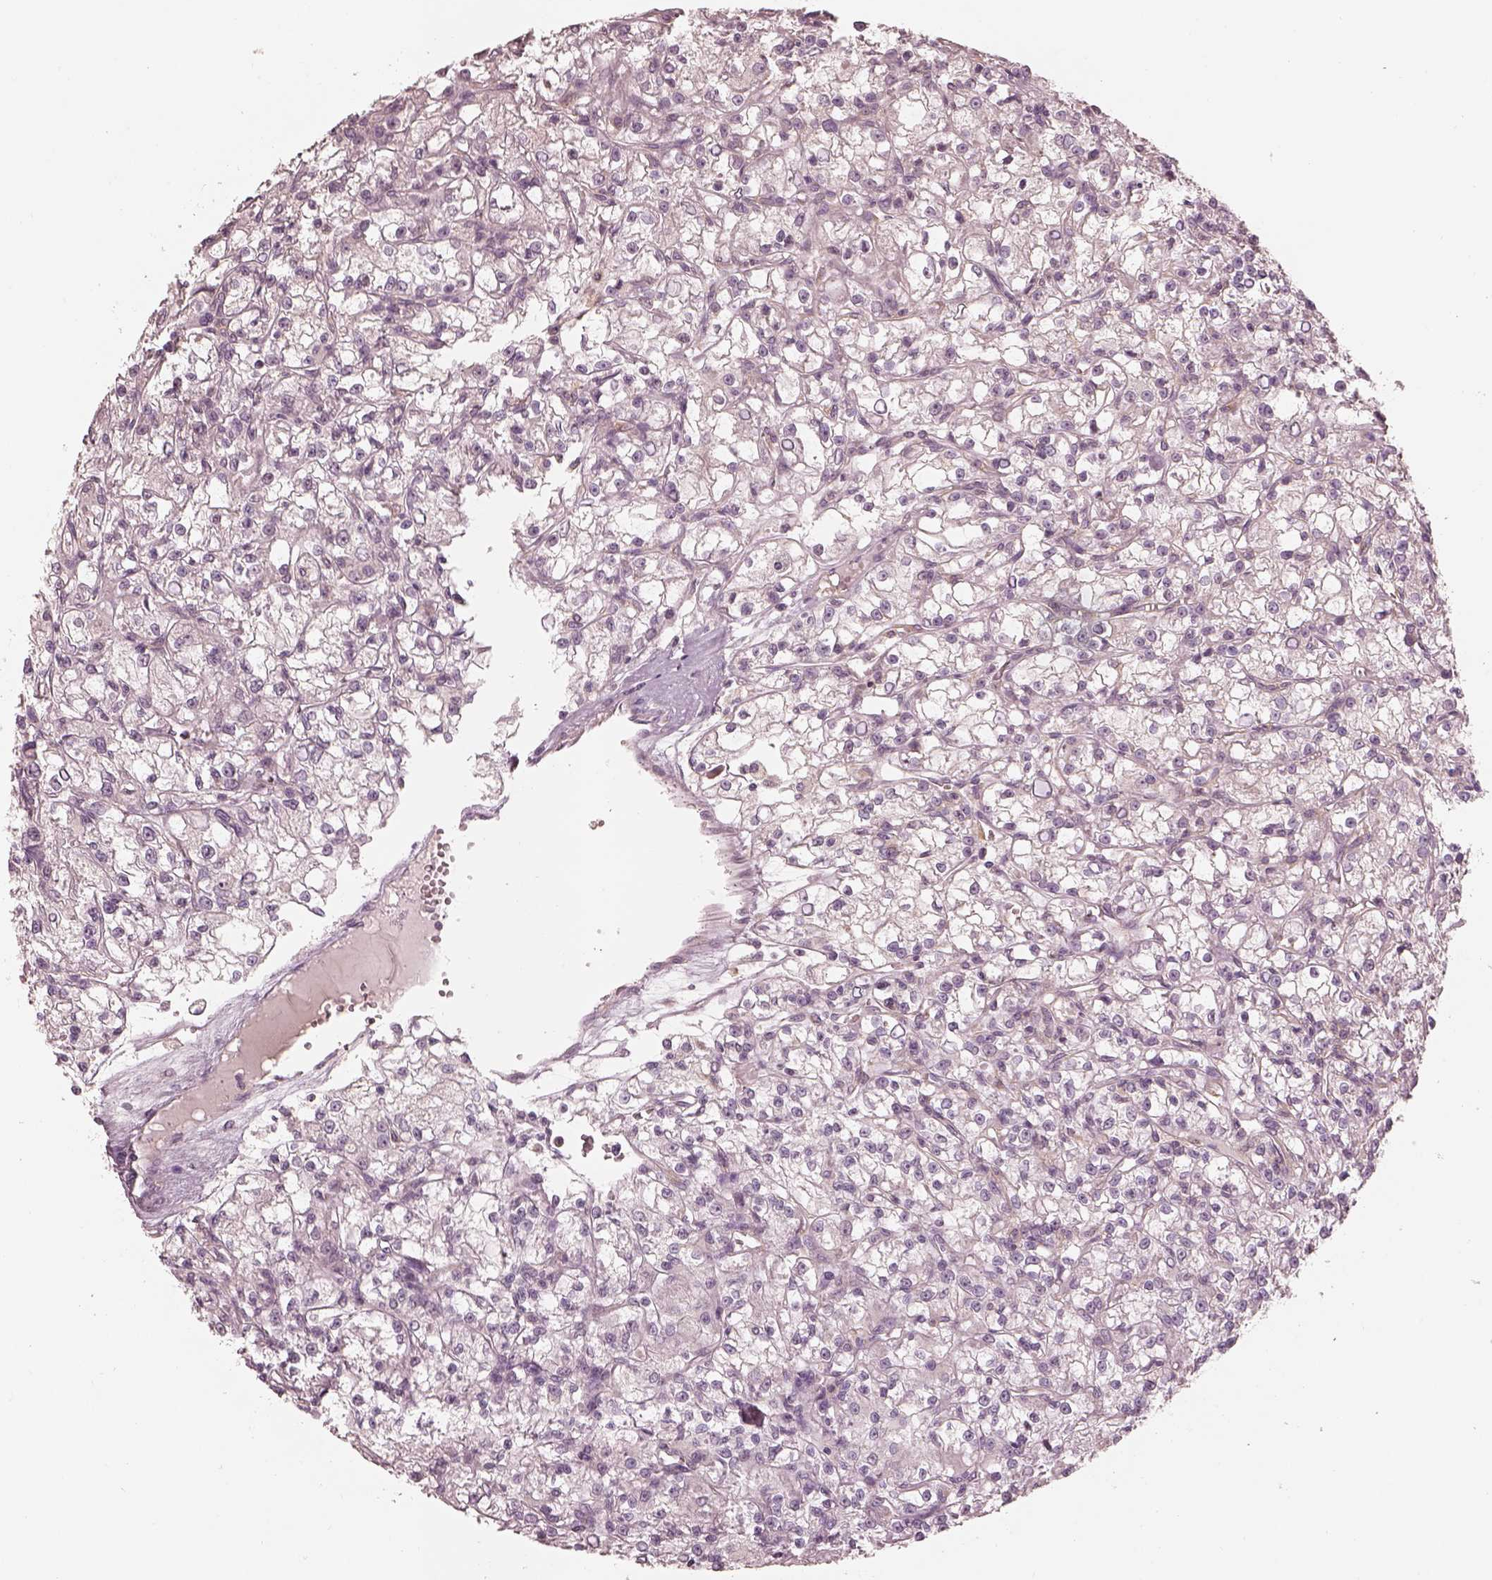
{"staining": {"intensity": "negative", "quantity": "none", "location": "none"}, "tissue": "renal cancer", "cell_type": "Tumor cells", "image_type": "cancer", "snomed": [{"axis": "morphology", "description": "Adenocarcinoma, NOS"}, {"axis": "topography", "description": "Kidney"}], "caption": "Immunohistochemical staining of renal adenocarcinoma reveals no significant staining in tumor cells. The staining is performed using DAB (3,3'-diaminobenzidine) brown chromogen with nuclei counter-stained in using hematoxylin.", "gene": "PRKACG", "patient": {"sex": "female", "age": 59}}